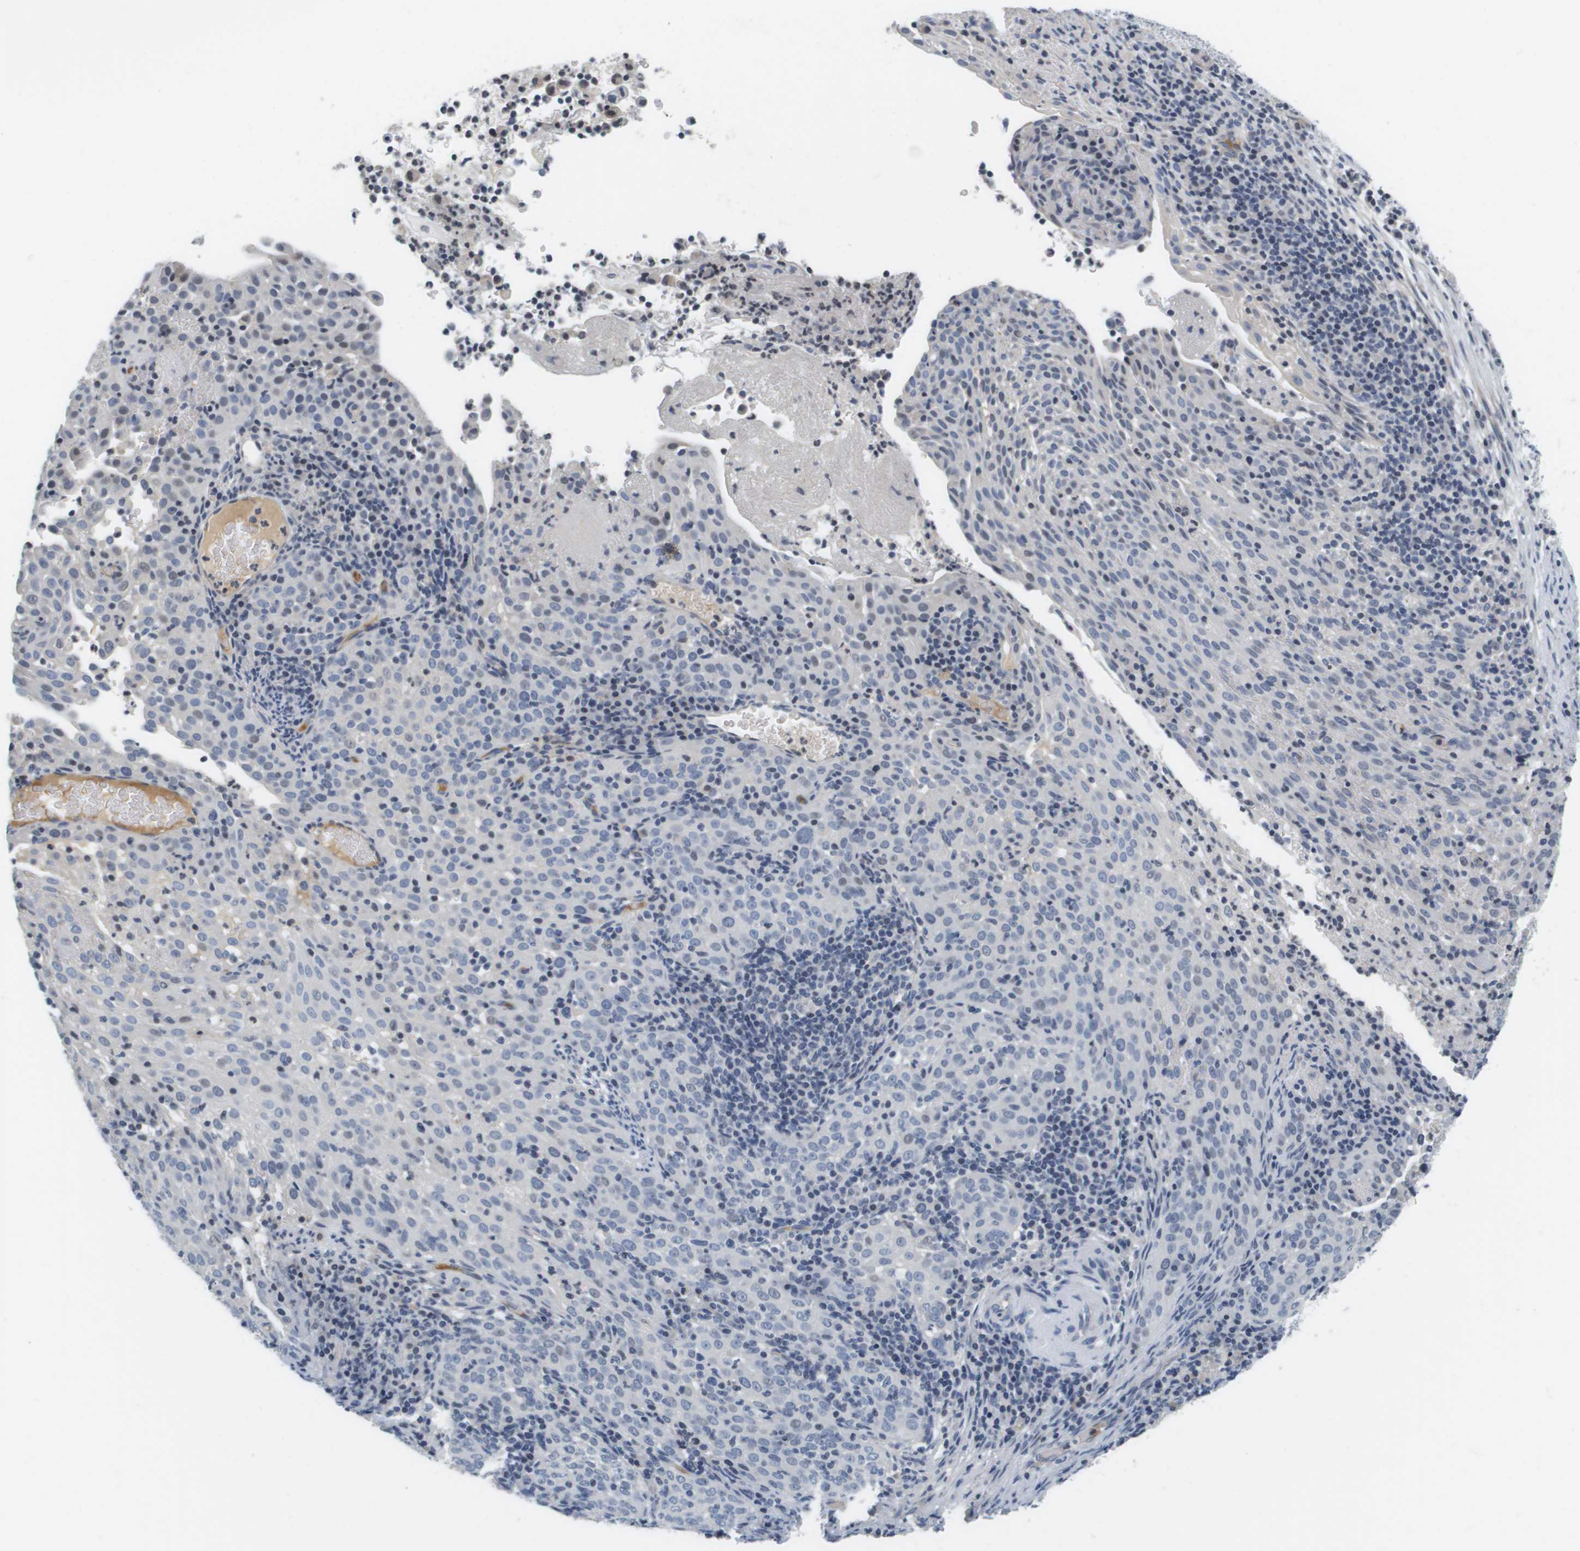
{"staining": {"intensity": "negative", "quantity": "none", "location": "none"}, "tissue": "cervical cancer", "cell_type": "Tumor cells", "image_type": "cancer", "snomed": [{"axis": "morphology", "description": "Squamous cell carcinoma, NOS"}, {"axis": "topography", "description": "Cervix"}], "caption": "DAB immunohistochemical staining of human cervical squamous cell carcinoma displays no significant staining in tumor cells.", "gene": "KCNJ5", "patient": {"sex": "female", "age": 51}}